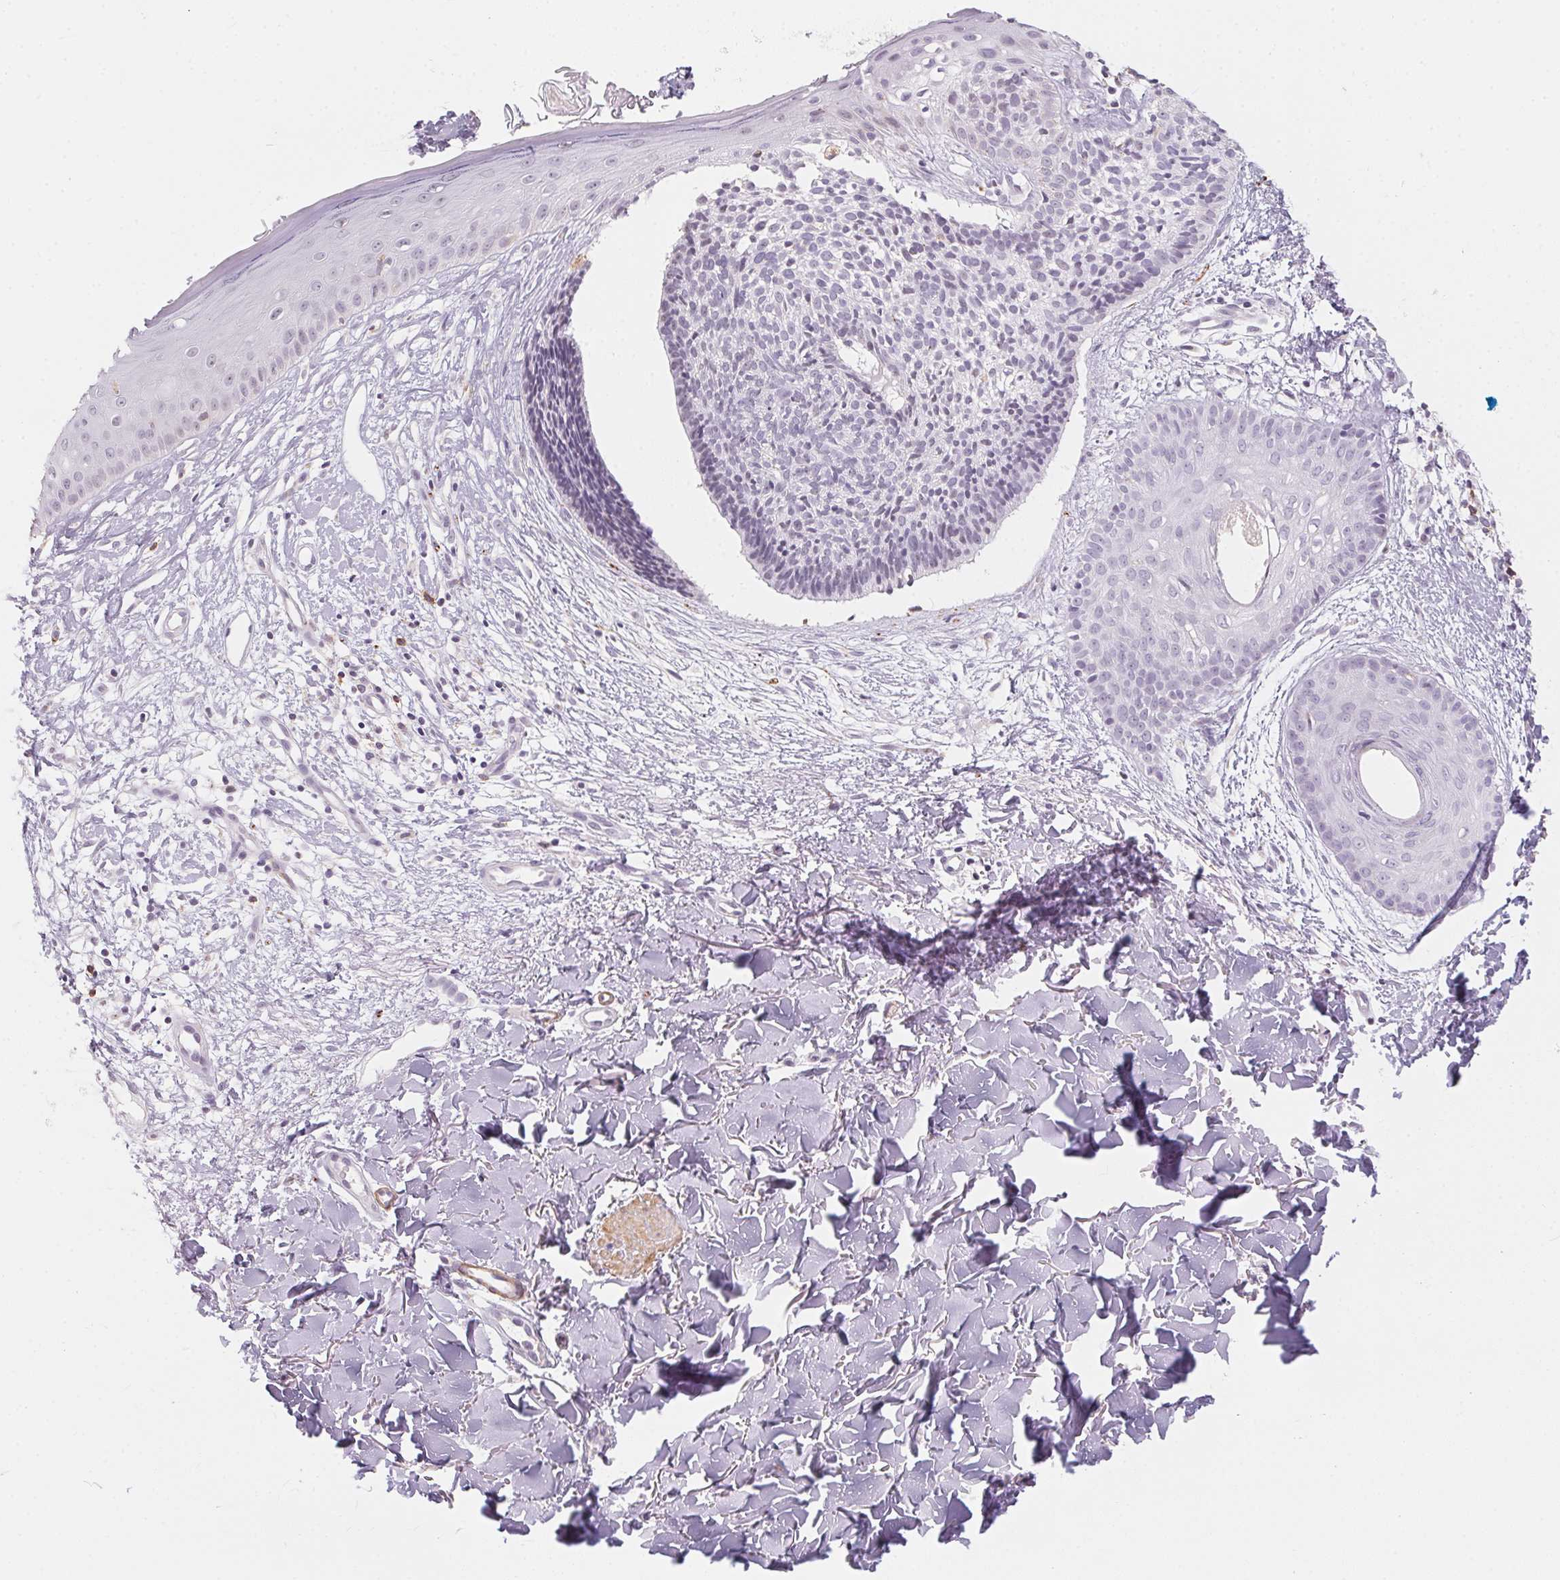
{"staining": {"intensity": "negative", "quantity": "none", "location": "none"}, "tissue": "skin cancer", "cell_type": "Tumor cells", "image_type": "cancer", "snomed": [{"axis": "morphology", "description": "Basal cell carcinoma"}, {"axis": "topography", "description": "Skin"}], "caption": "Immunohistochemical staining of human skin cancer demonstrates no significant staining in tumor cells.", "gene": "PRPH", "patient": {"sex": "male", "age": 51}}